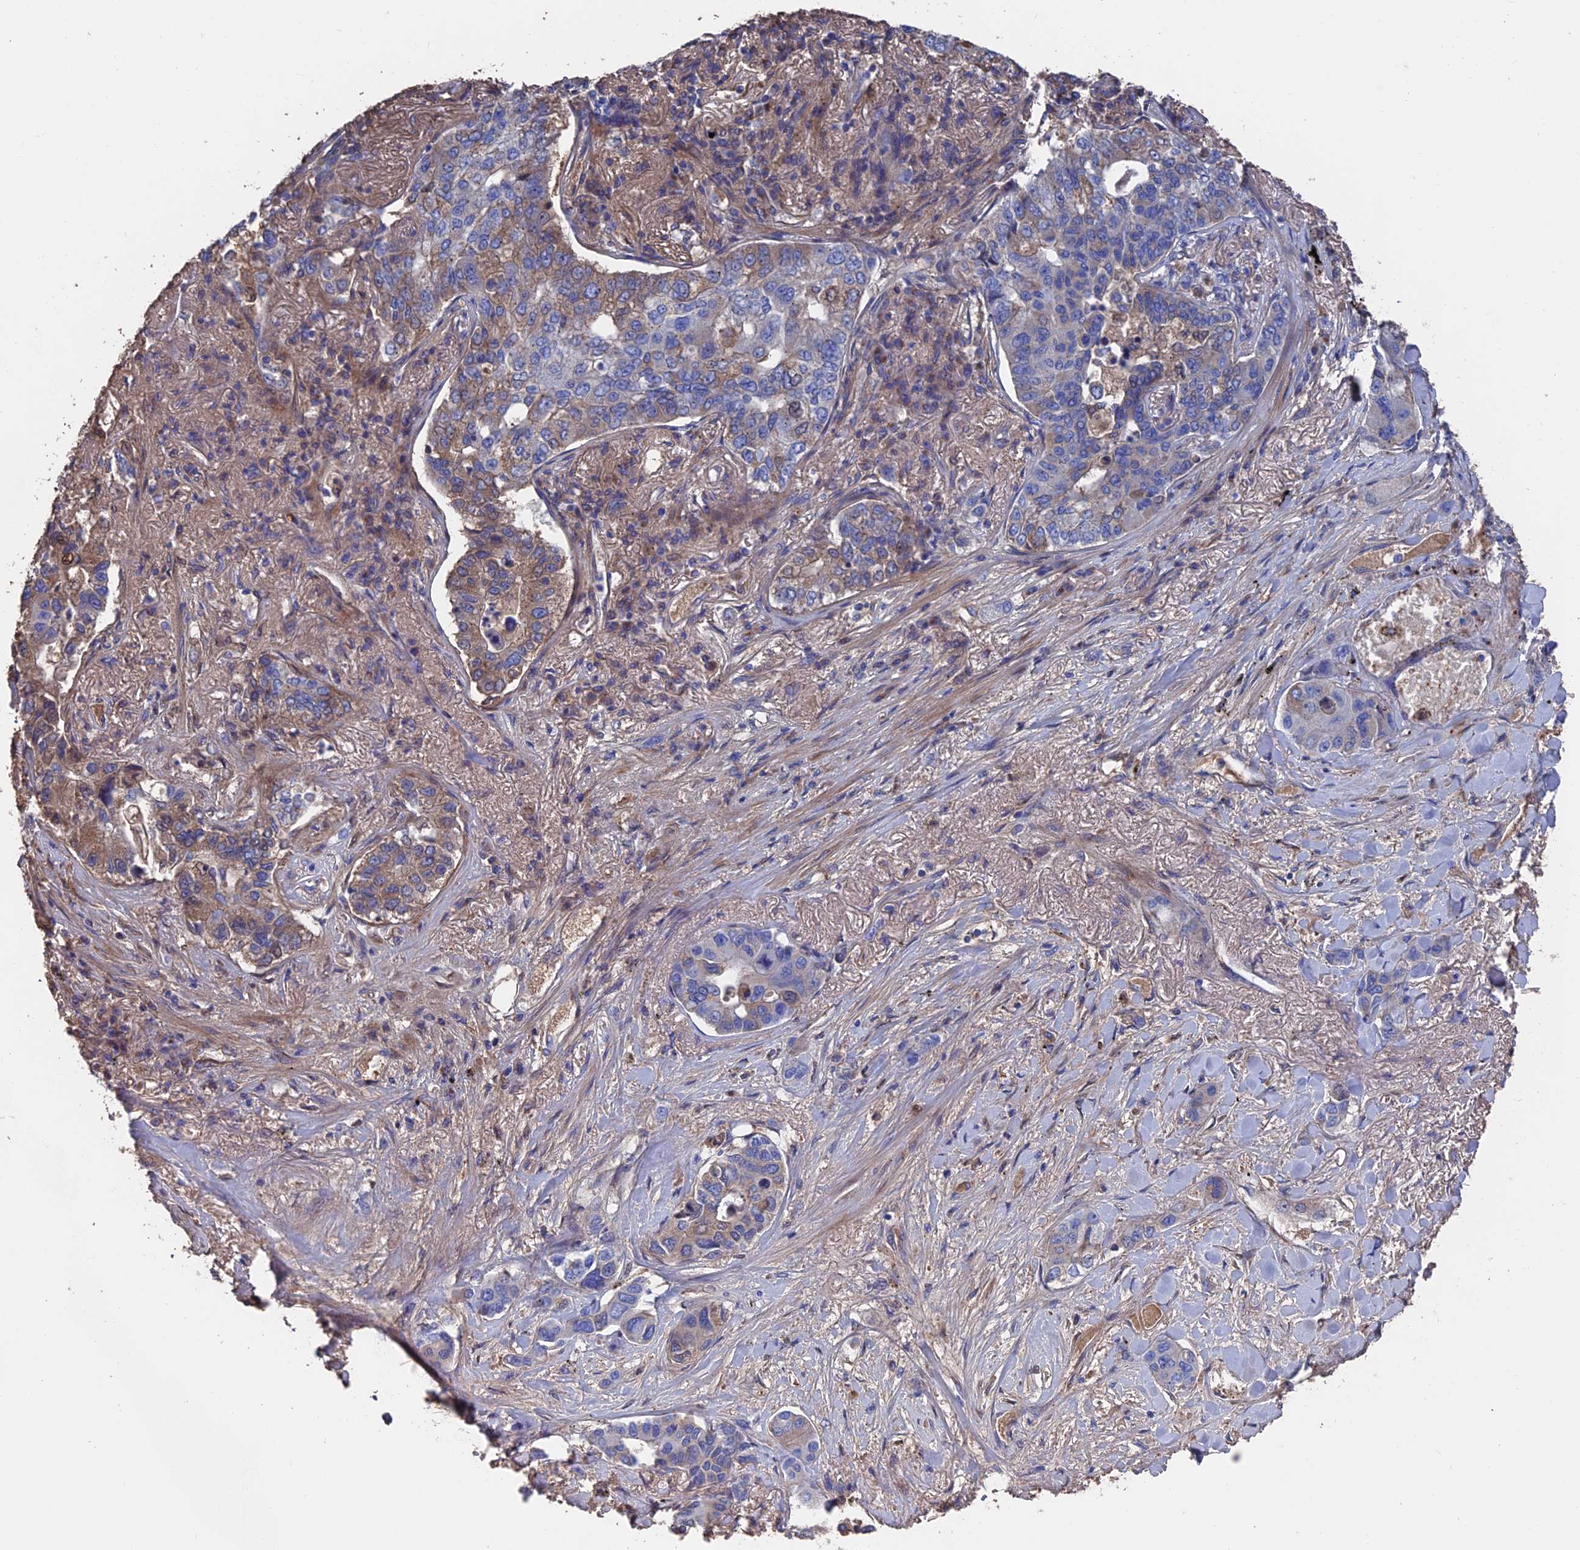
{"staining": {"intensity": "moderate", "quantity": "<25%", "location": "cytoplasmic/membranous"}, "tissue": "lung cancer", "cell_type": "Tumor cells", "image_type": "cancer", "snomed": [{"axis": "morphology", "description": "Adenocarcinoma, NOS"}, {"axis": "topography", "description": "Lung"}], "caption": "Moderate cytoplasmic/membranous staining is present in about <25% of tumor cells in lung cancer. Nuclei are stained in blue.", "gene": "HPF1", "patient": {"sex": "male", "age": 49}}